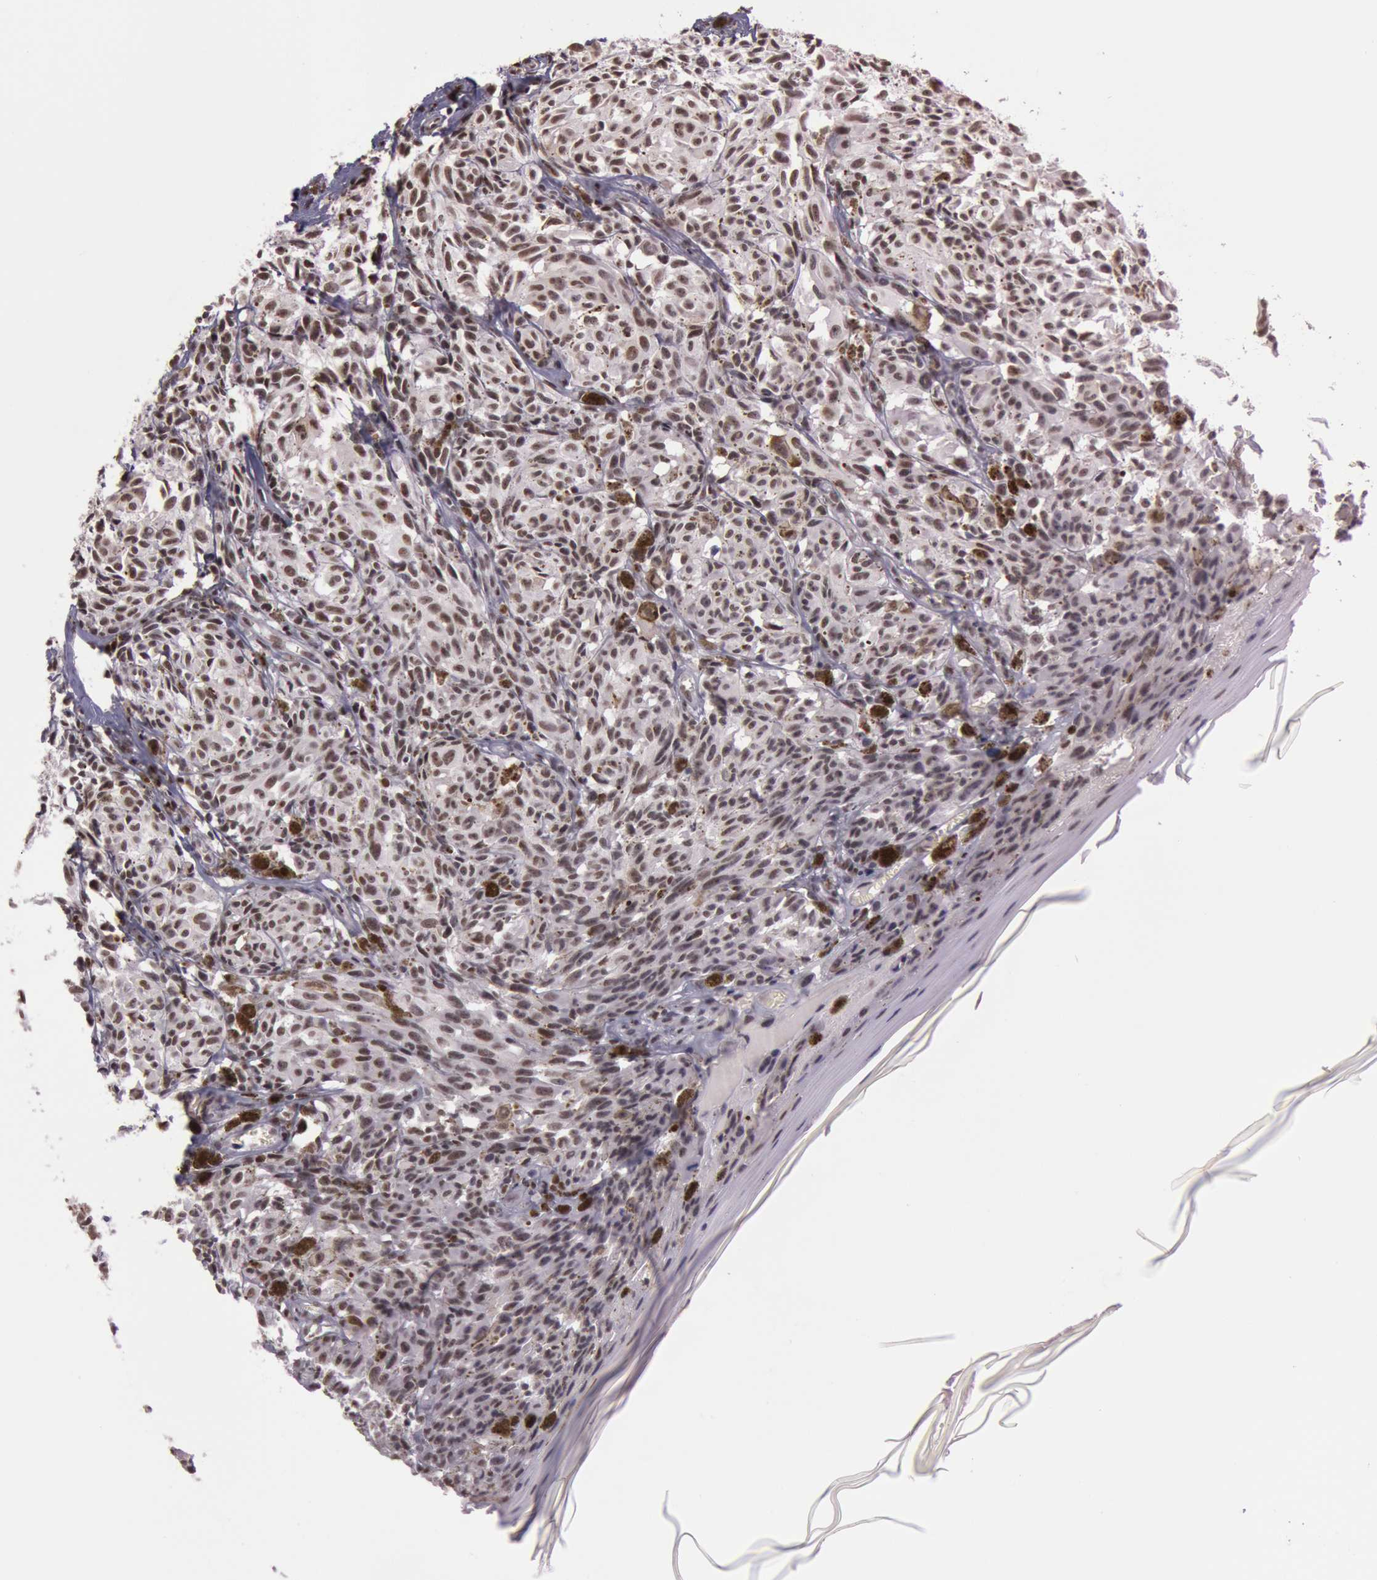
{"staining": {"intensity": "moderate", "quantity": ">75%", "location": "nuclear"}, "tissue": "melanoma", "cell_type": "Tumor cells", "image_type": "cancer", "snomed": [{"axis": "morphology", "description": "Malignant melanoma, NOS"}, {"axis": "topography", "description": "Skin"}], "caption": "Immunohistochemical staining of malignant melanoma reveals medium levels of moderate nuclear expression in about >75% of tumor cells.", "gene": "TASL", "patient": {"sex": "female", "age": 72}}